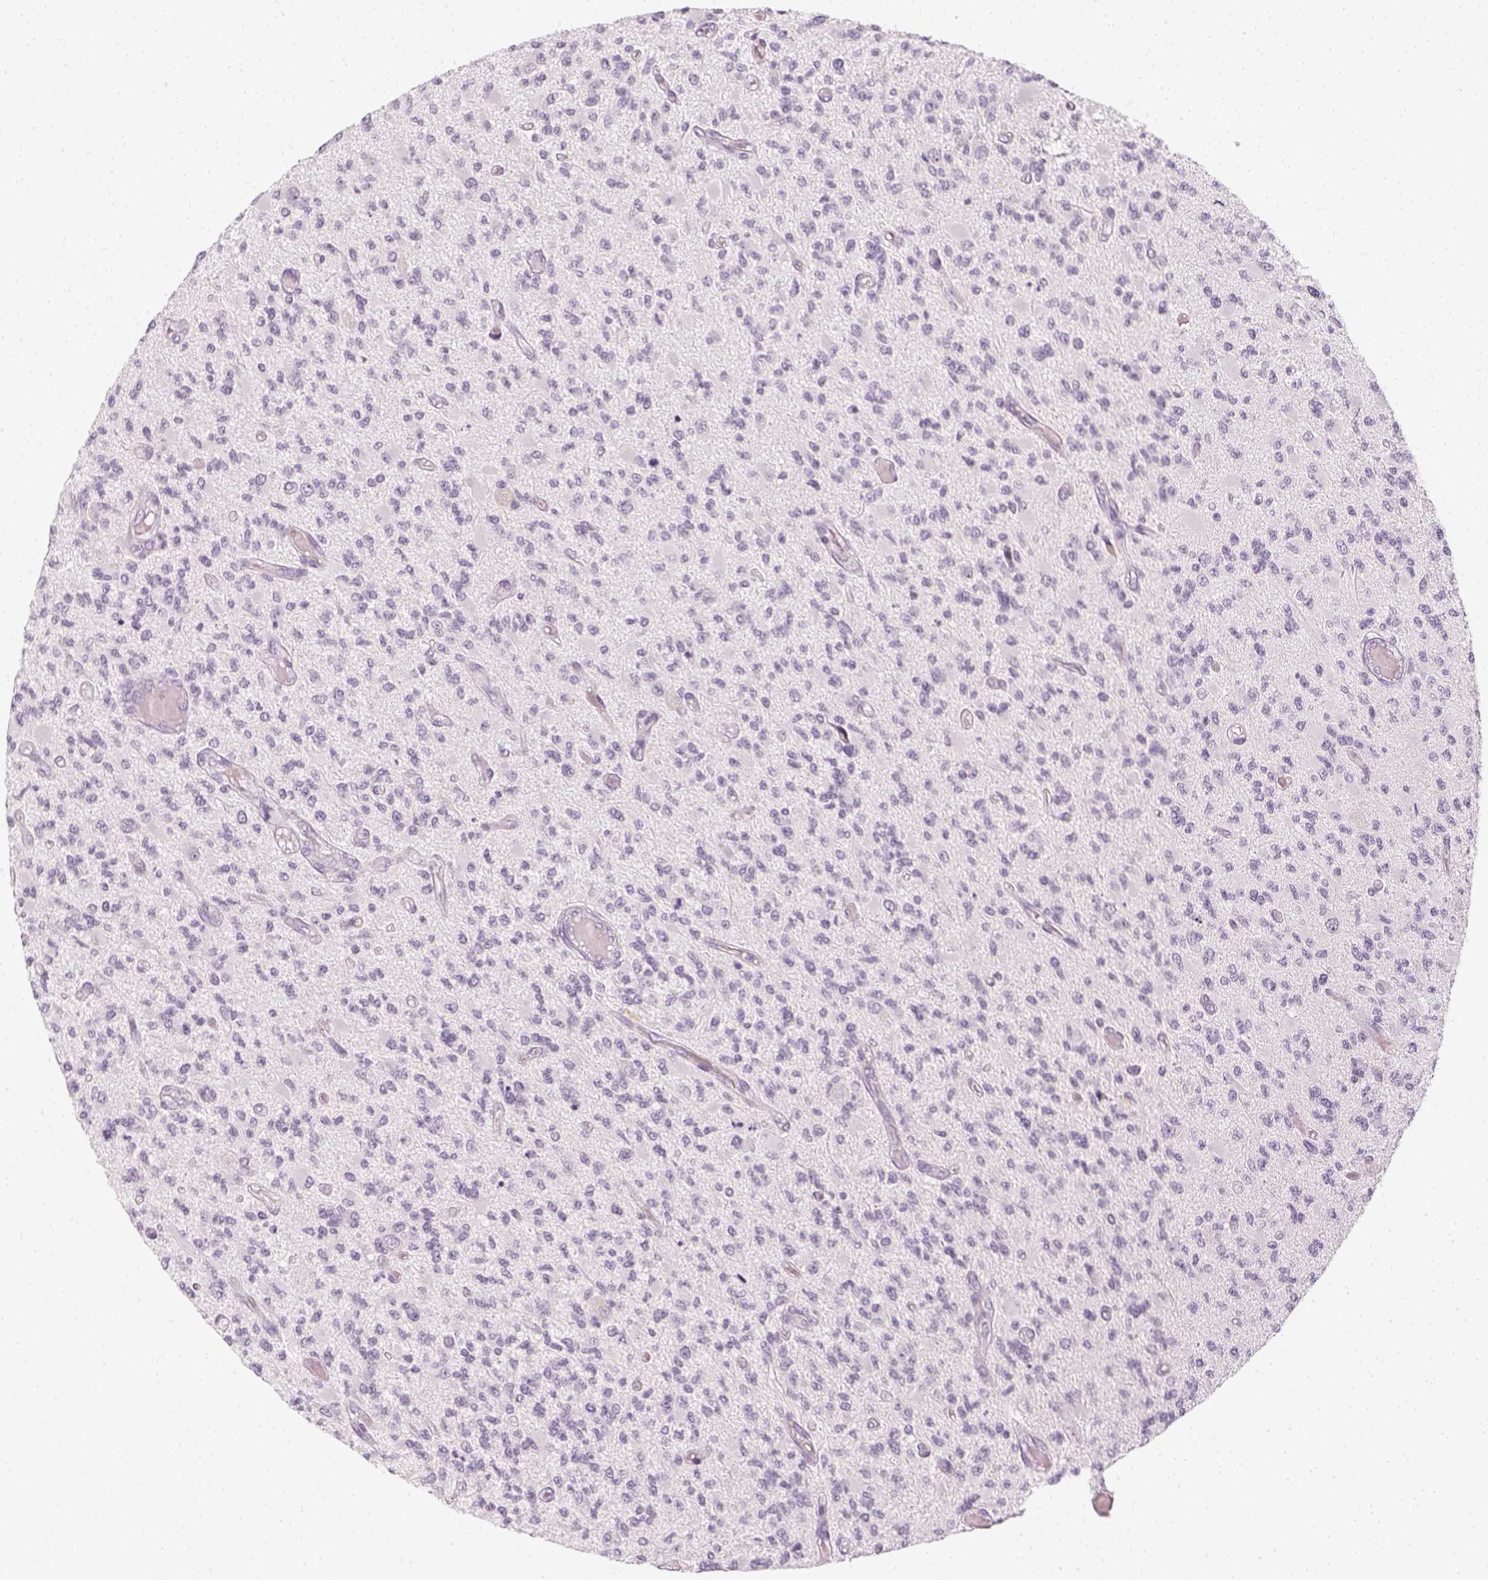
{"staining": {"intensity": "negative", "quantity": "none", "location": "none"}, "tissue": "glioma", "cell_type": "Tumor cells", "image_type": "cancer", "snomed": [{"axis": "morphology", "description": "Glioma, malignant, High grade"}, {"axis": "topography", "description": "Brain"}], "caption": "A high-resolution image shows IHC staining of glioma, which exhibits no significant staining in tumor cells. (Brightfield microscopy of DAB (3,3'-diaminobenzidine) immunohistochemistry at high magnification).", "gene": "KRT25", "patient": {"sex": "female", "age": 63}}